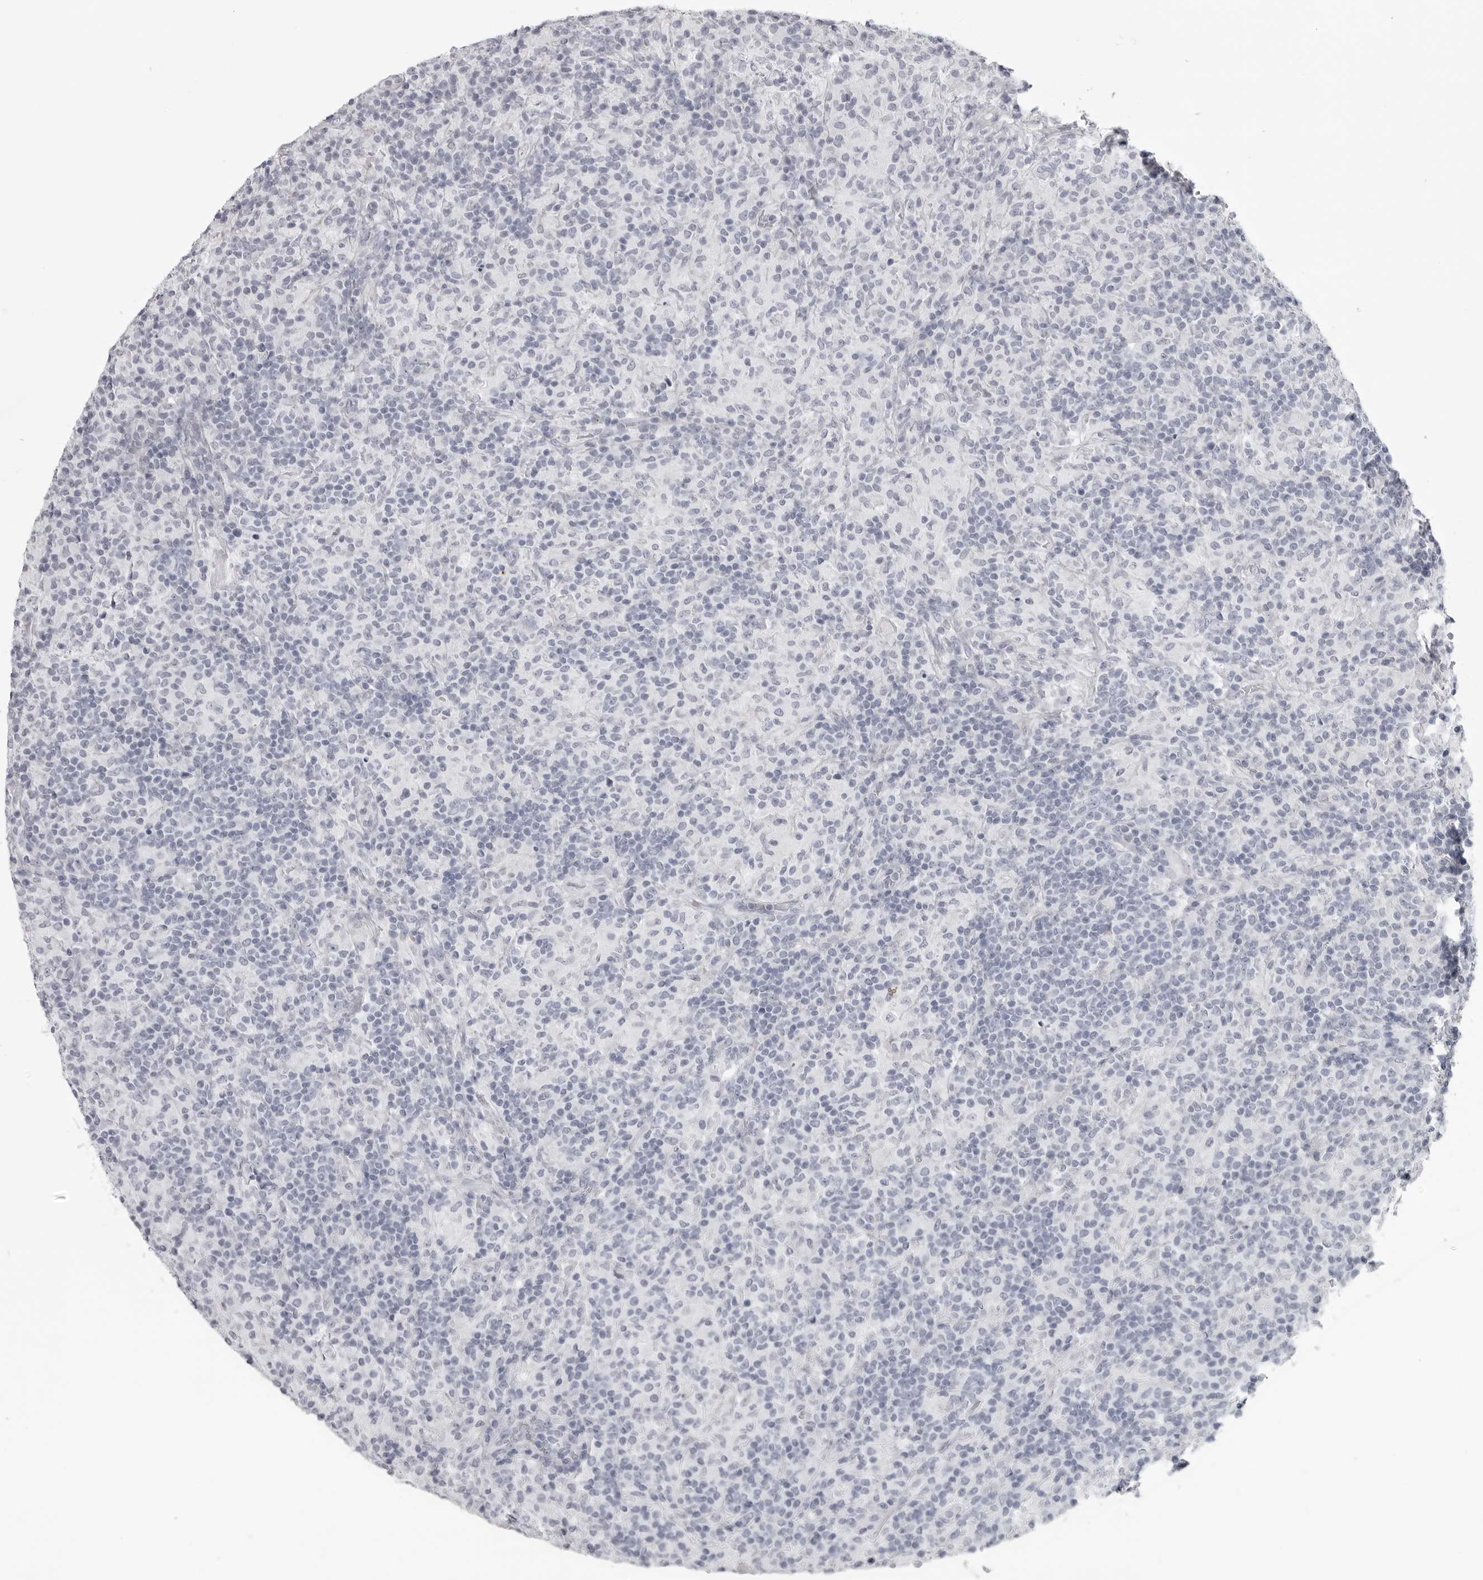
{"staining": {"intensity": "negative", "quantity": "none", "location": "none"}, "tissue": "lymphoma", "cell_type": "Tumor cells", "image_type": "cancer", "snomed": [{"axis": "morphology", "description": "Hodgkin's disease, NOS"}, {"axis": "topography", "description": "Lymph node"}], "caption": "Protein analysis of lymphoma reveals no significant staining in tumor cells. (DAB immunohistochemistry visualized using brightfield microscopy, high magnification).", "gene": "DNALI1", "patient": {"sex": "male", "age": 70}}